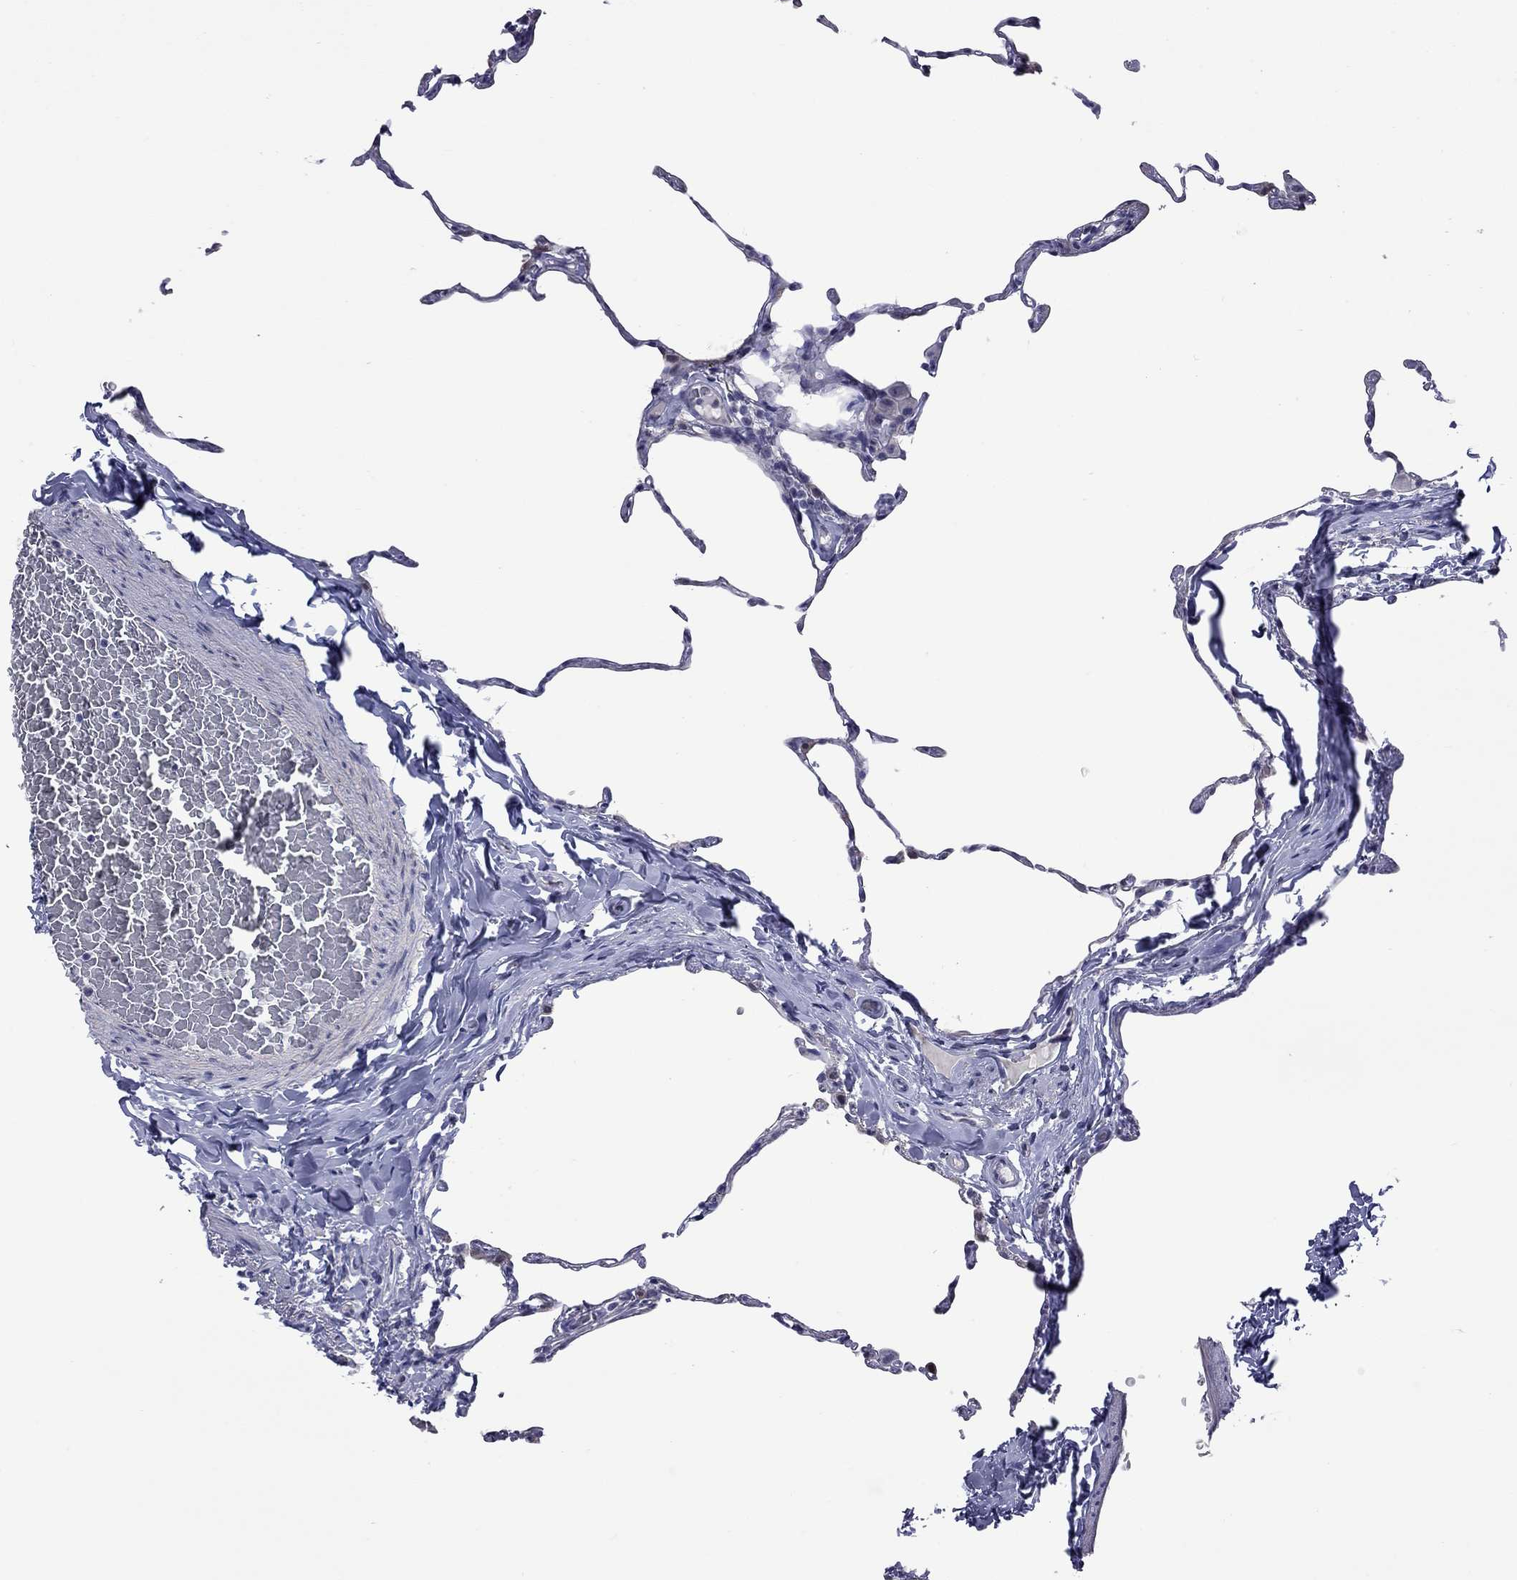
{"staining": {"intensity": "negative", "quantity": "none", "location": "none"}, "tissue": "lung", "cell_type": "Alveolar cells", "image_type": "normal", "snomed": [{"axis": "morphology", "description": "Normal tissue, NOS"}, {"axis": "topography", "description": "Lung"}], "caption": "This photomicrograph is of unremarkable lung stained with IHC to label a protein in brown with the nuclei are counter-stained blue. There is no positivity in alveolar cells. Nuclei are stained in blue.", "gene": "CTNNBIP1", "patient": {"sex": "female", "age": 57}}